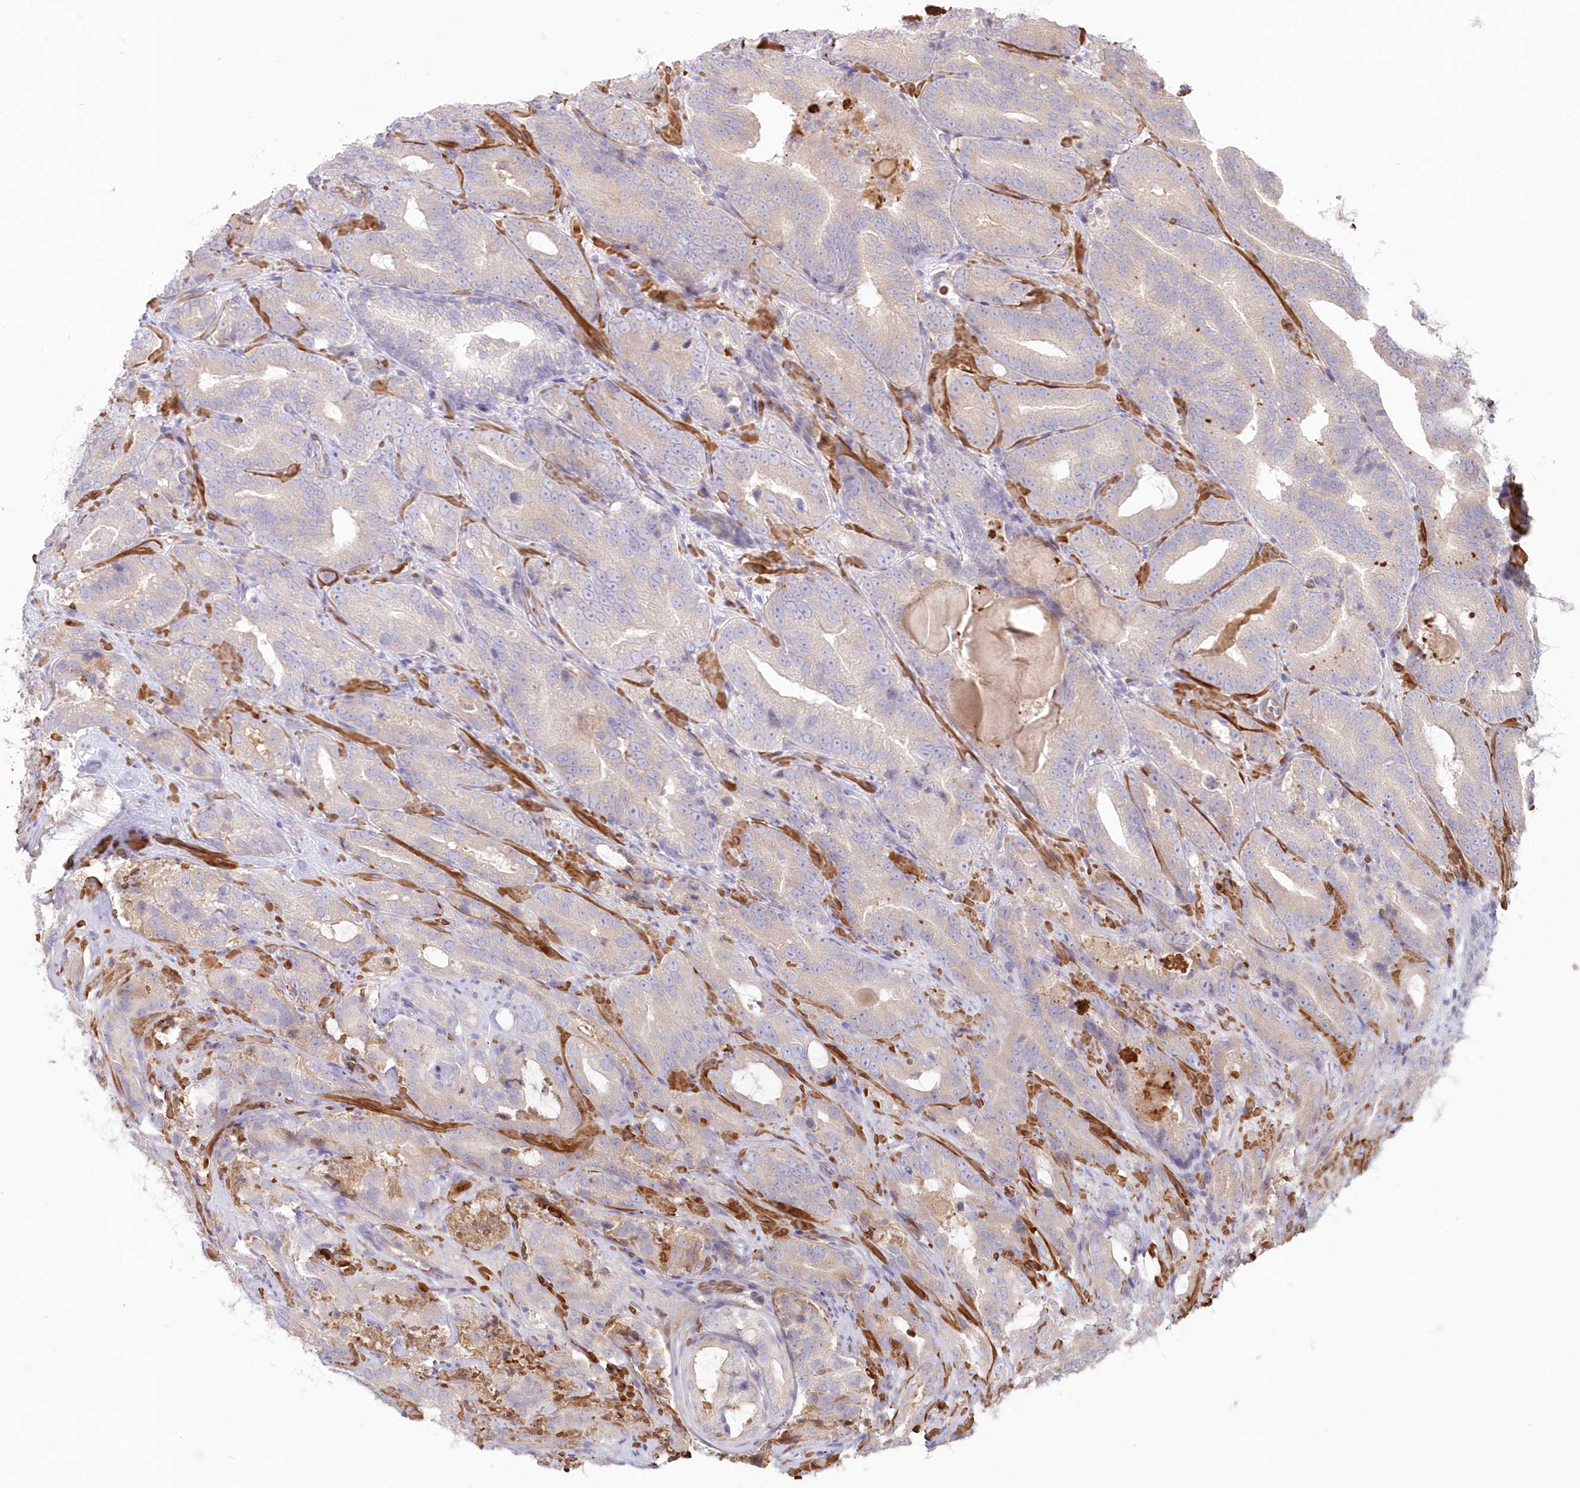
{"staining": {"intensity": "negative", "quantity": "none", "location": "none"}, "tissue": "prostate cancer", "cell_type": "Tumor cells", "image_type": "cancer", "snomed": [{"axis": "morphology", "description": "Adenocarcinoma, High grade"}, {"axis": "topography", "description": "Prostate"}], "caption": "A high-resolution histopathology image shows immunohistochemistry (IHC) staining of prostate cancer (adenocarcinoma (high-grade)), which reveals no significant staining in tumor cells.", "gene": "SERINC1", "patient": {"sex": "male", "age": 57}}